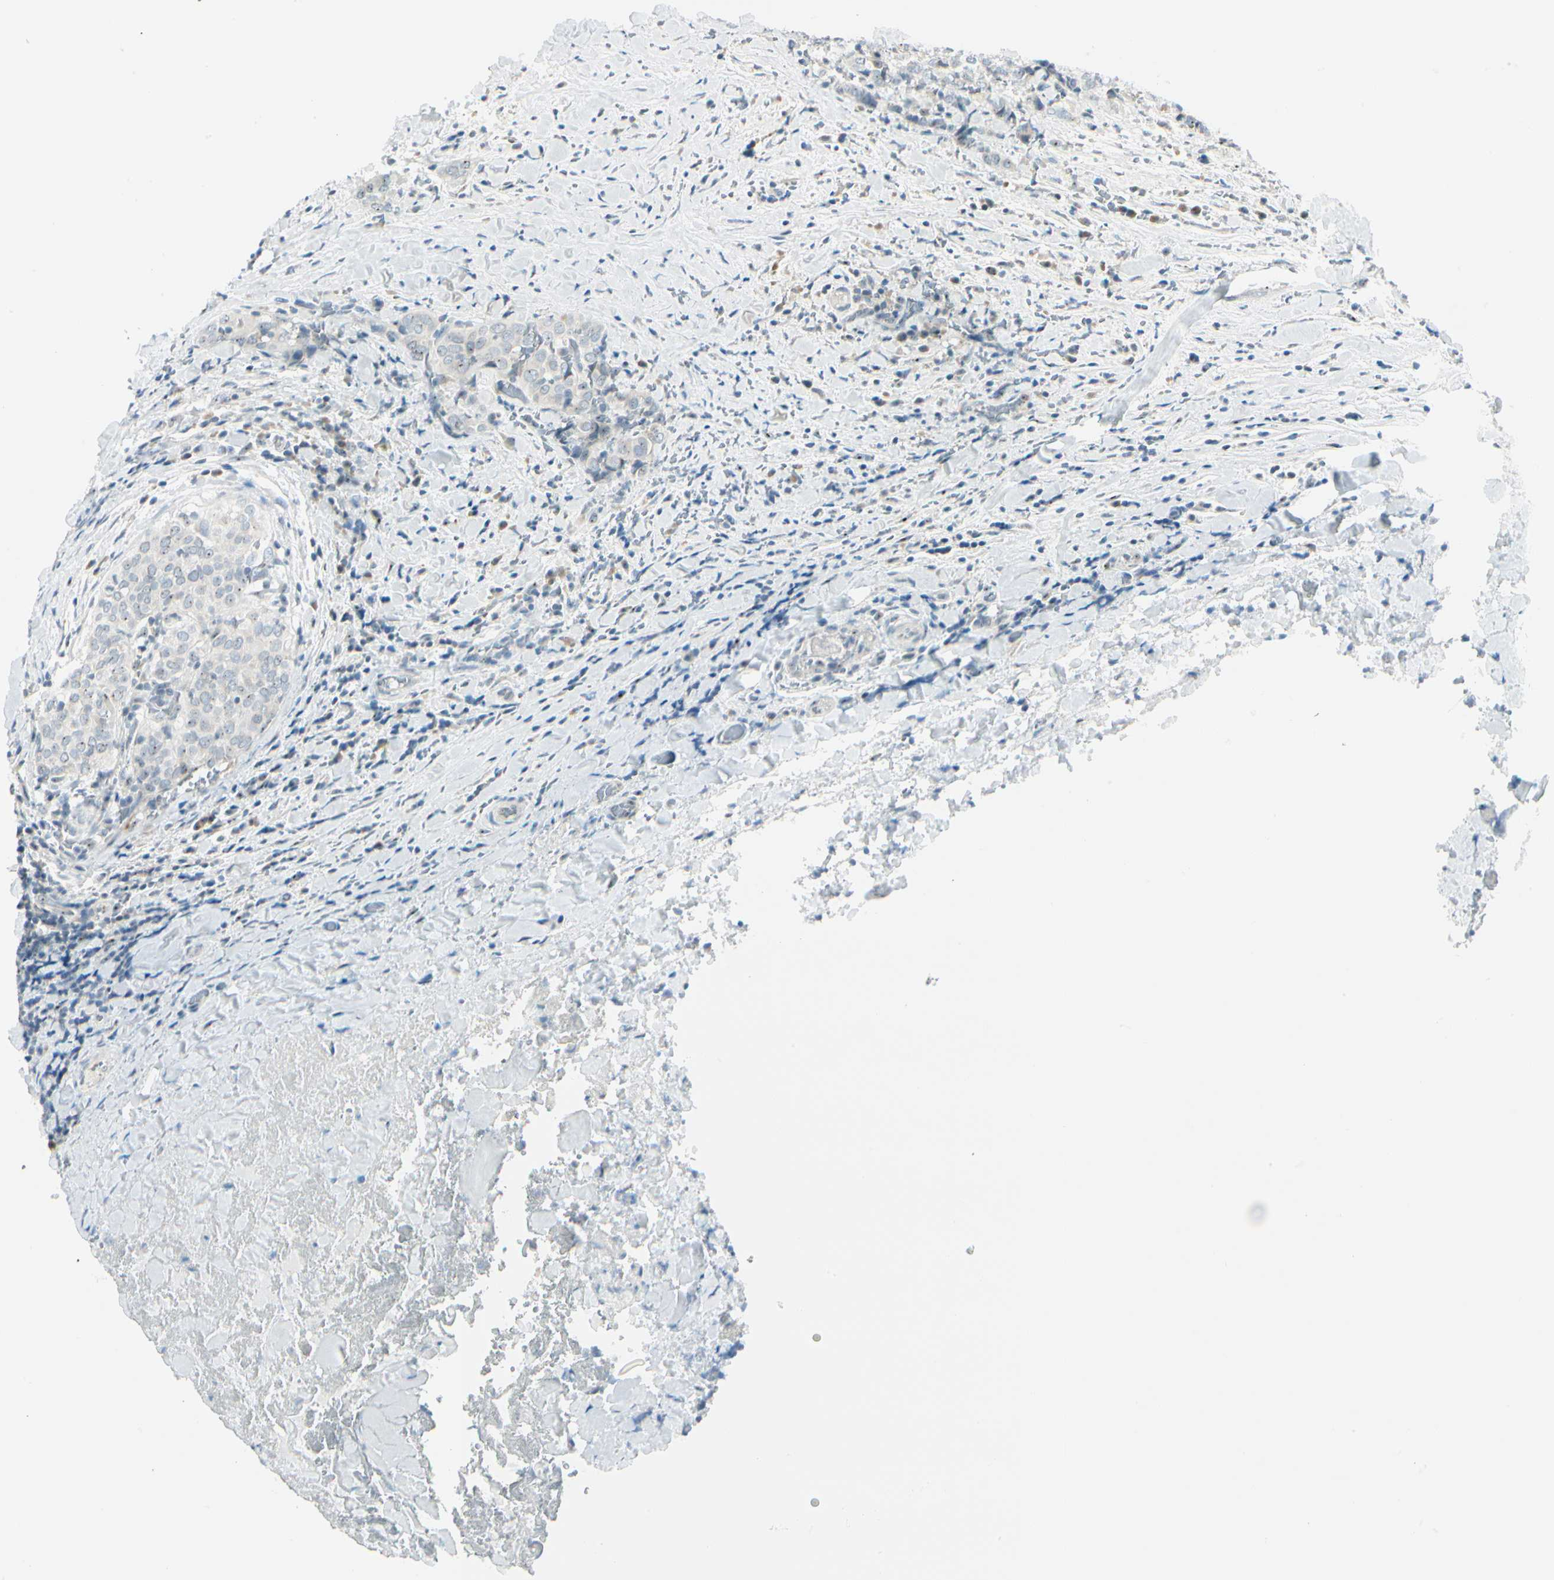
{"staining": {"intensity": "weak", "quantity": "<25%", "location": "nuclear"}, "tissue": "thyroid cancer", "cell_type": "Tumor cells", "image_type": "cancer", "snomed": [{"axis": "morphology", "description": "Normal tissue, NOS"}, {"axis": "morphology", "description": "Papillary adenocarcinoma, NOS"}, {"axis": "topography", "description": "Thyroid gland"}], "caption": "Immunohistochemistry (IHC) micrograph of thyroid papillary adenocarcinoma stained for a protein (brown), which demonstrates no staining in tumor cells.", "gene": "ZSCAN1", "patient": {"sex": "female", "age": 30}}